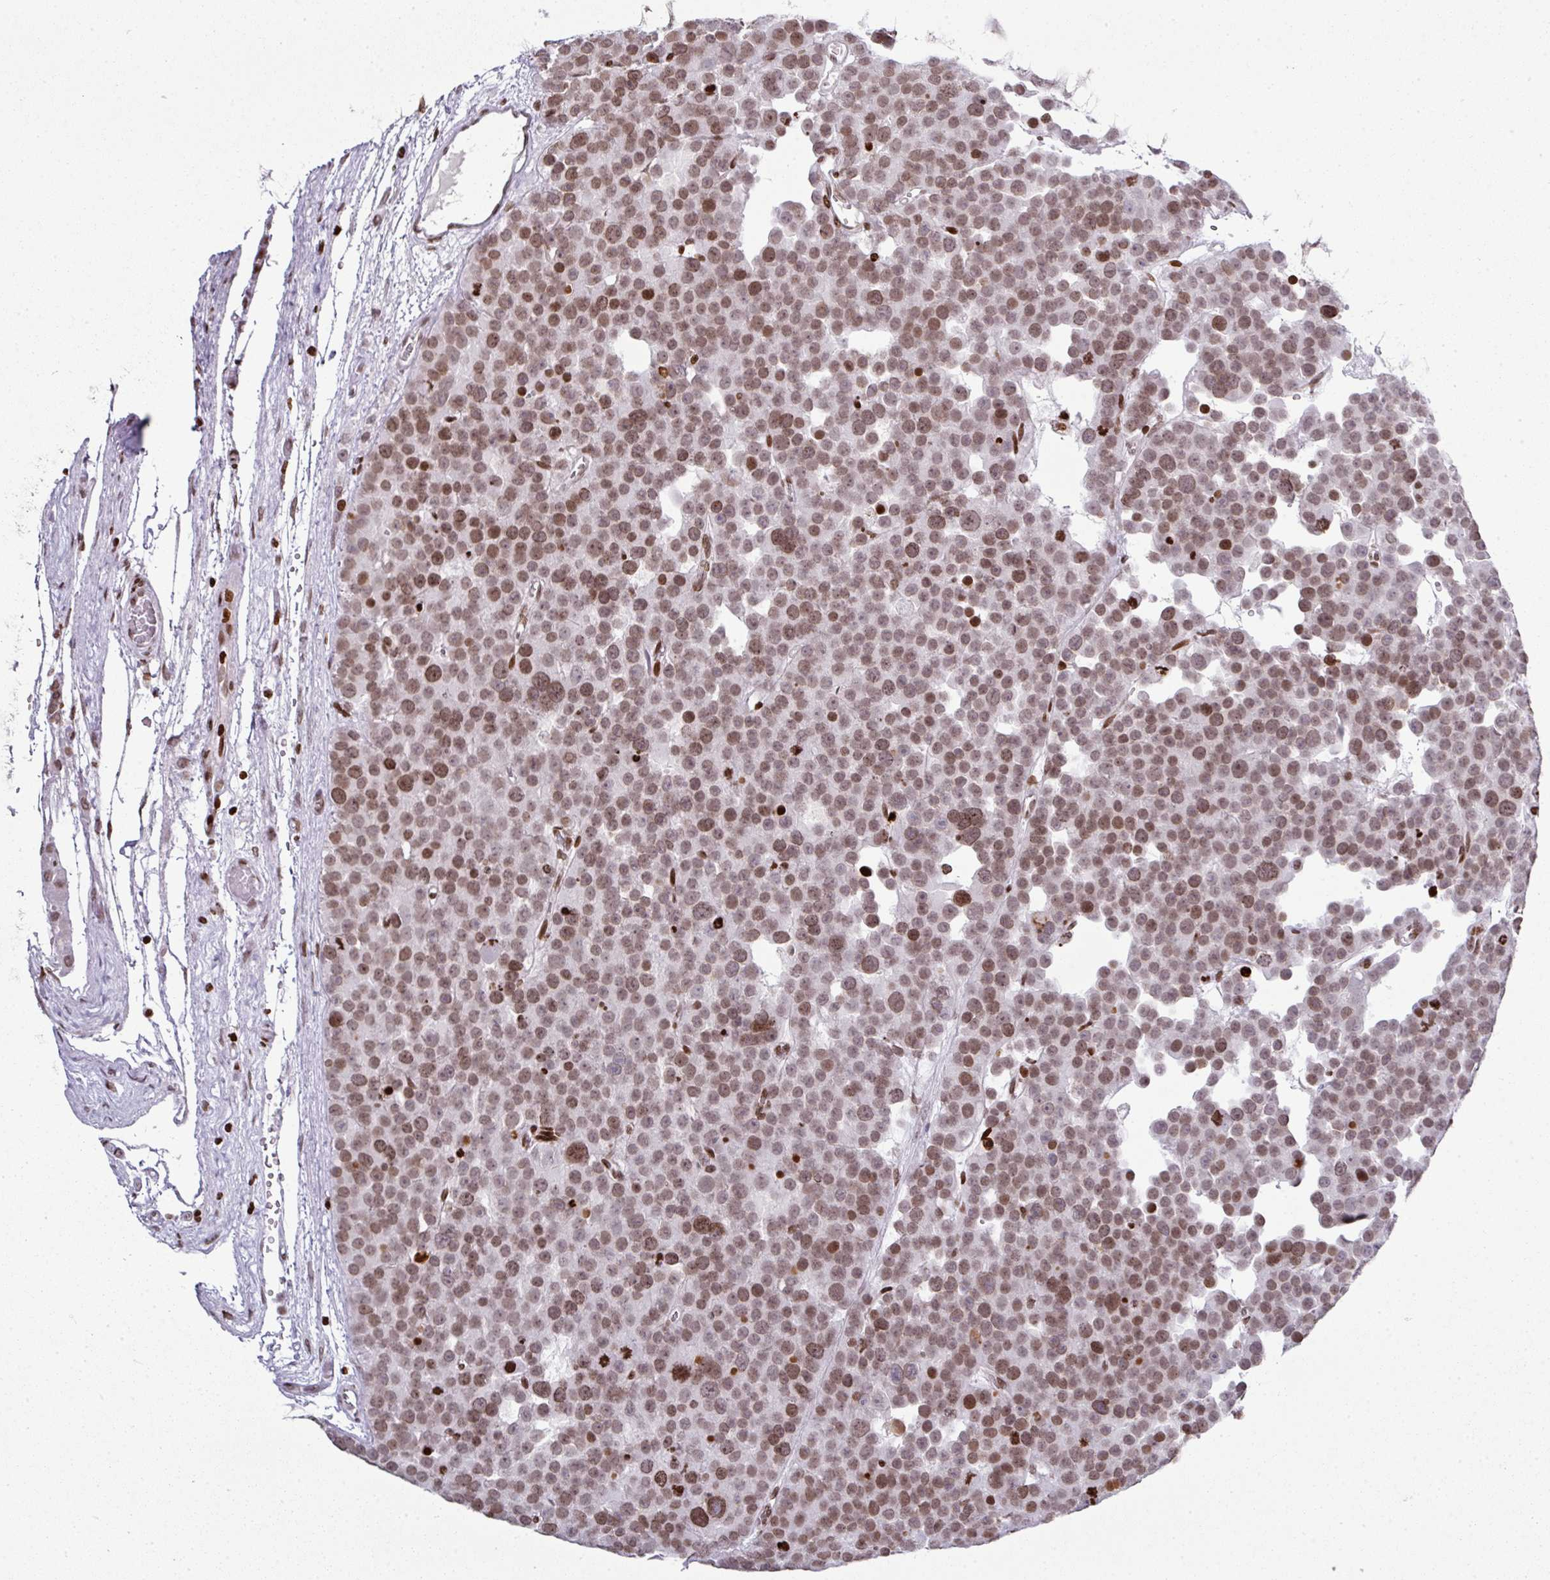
{"staining": {"intensity": "moderate", "quantity": ">75%", "location": "nuclear"}, "tissue": "testis cancer", "cell_type": "Tumor cells", "image_type": "cancer", "snomed": [{"axis": "morphology", "description": "Seminoma, NOS"}, {"axis": "topography", "description": "Testis"}], "caption": "Immunohistochemistry (IHC) image of human seminoma (testis) stained for a protein (brown), which demonstrates medium levels of moderate nuclear expression in approximately >75% of tumor cells.", "gene": "RASL11A", "patient": {"sex": "male", "age": 71}}